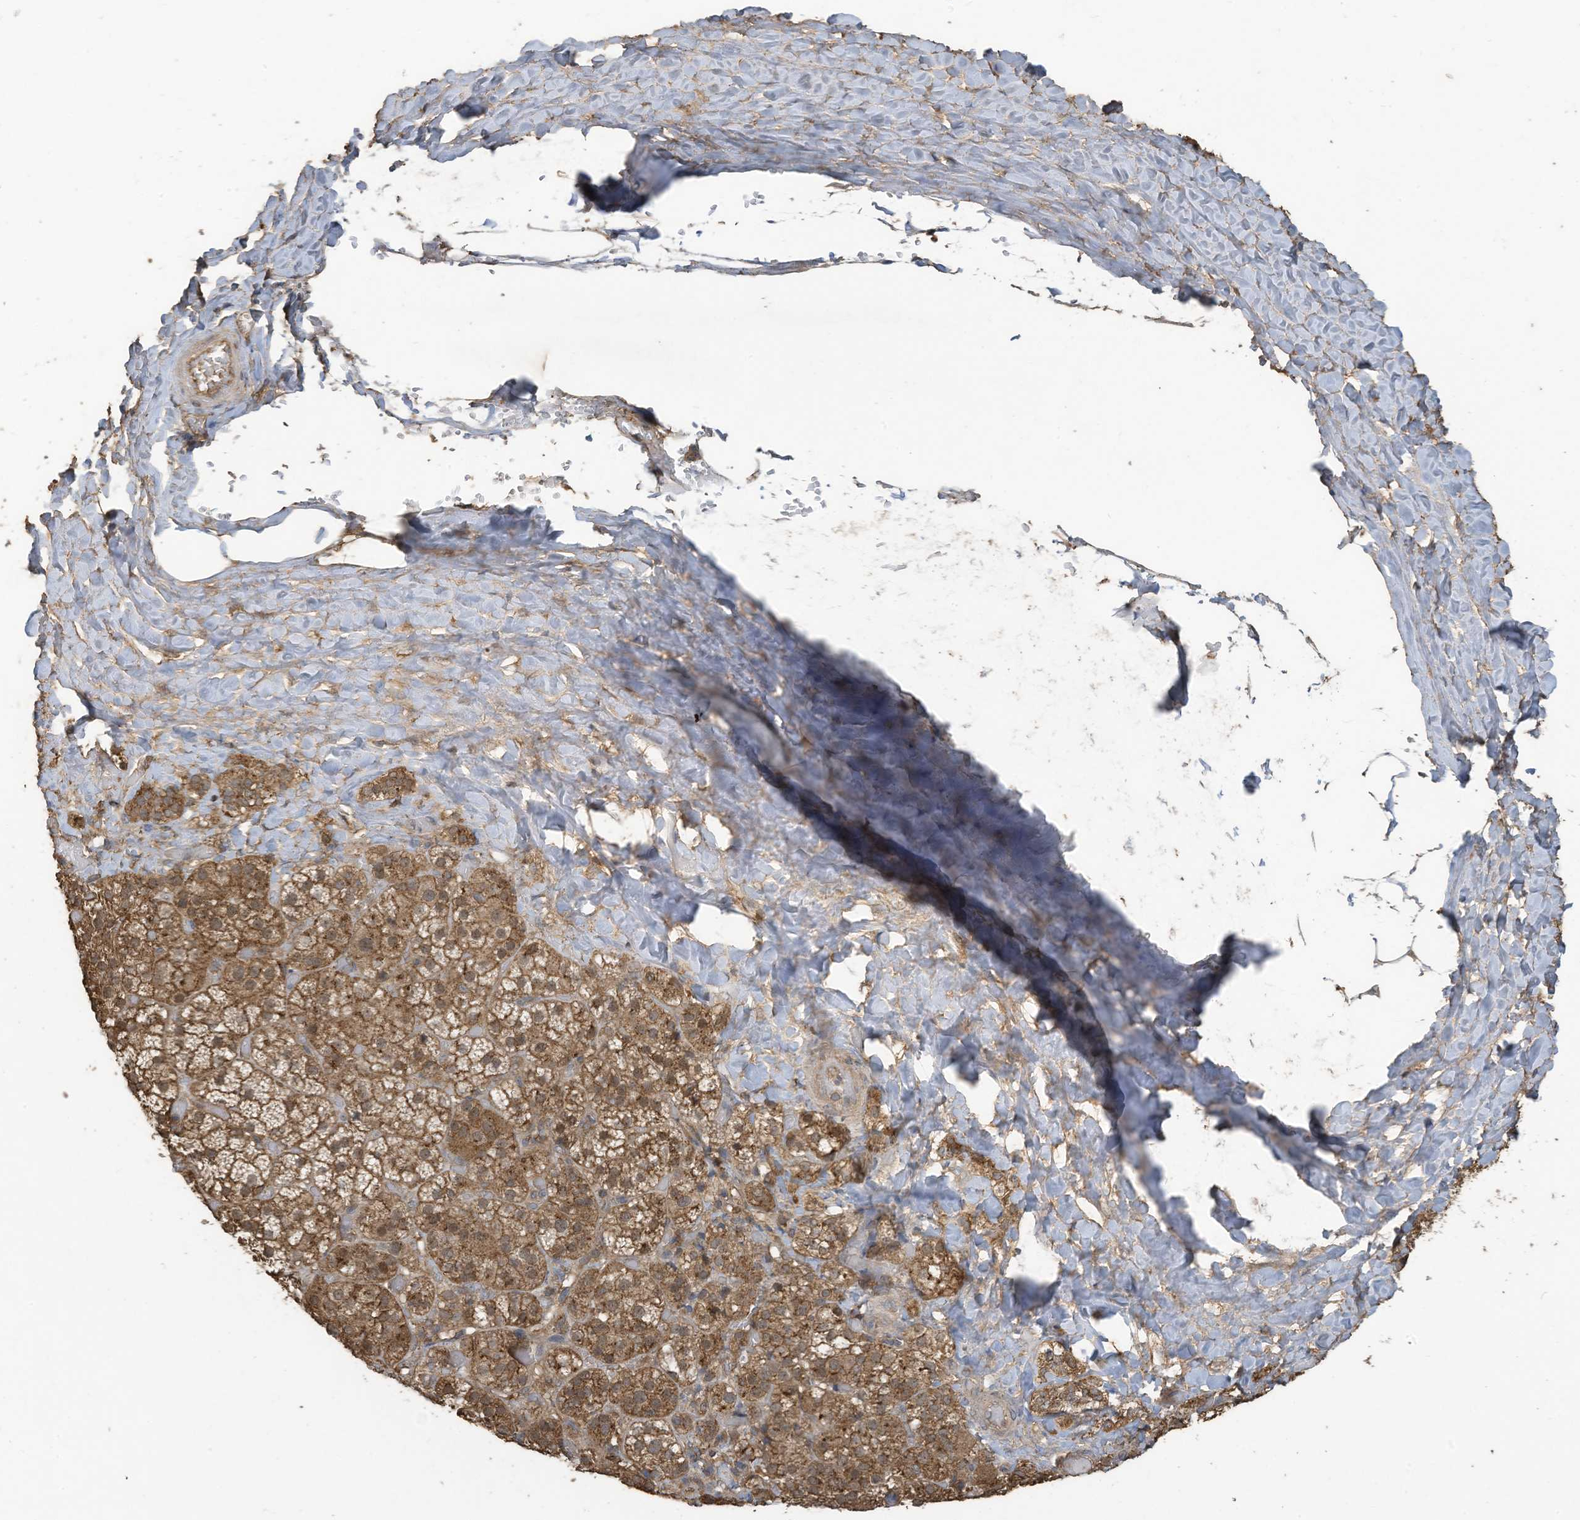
{"staining": {"intensity": "moderate", "quantity": ">75%", "location": "cytoplasmic/membranous"}, "tissue": "adrenal gland", "cell_type": "Glandular cells", "image_type": "normal", "snomed": [{"axis": "morphology", "description": "Normal tissue, NOS"}, {"axis": "topography", "description": "Adrenal gland"}], "caption": "Immunohistochemical staining of normal adrenal gland reveals >75% levels of moderate cytoplasmic/membranous protein expression in about >75% of glandular cells.", "gene": "COX10", "patient": {"sex": "female", "age": 59}}